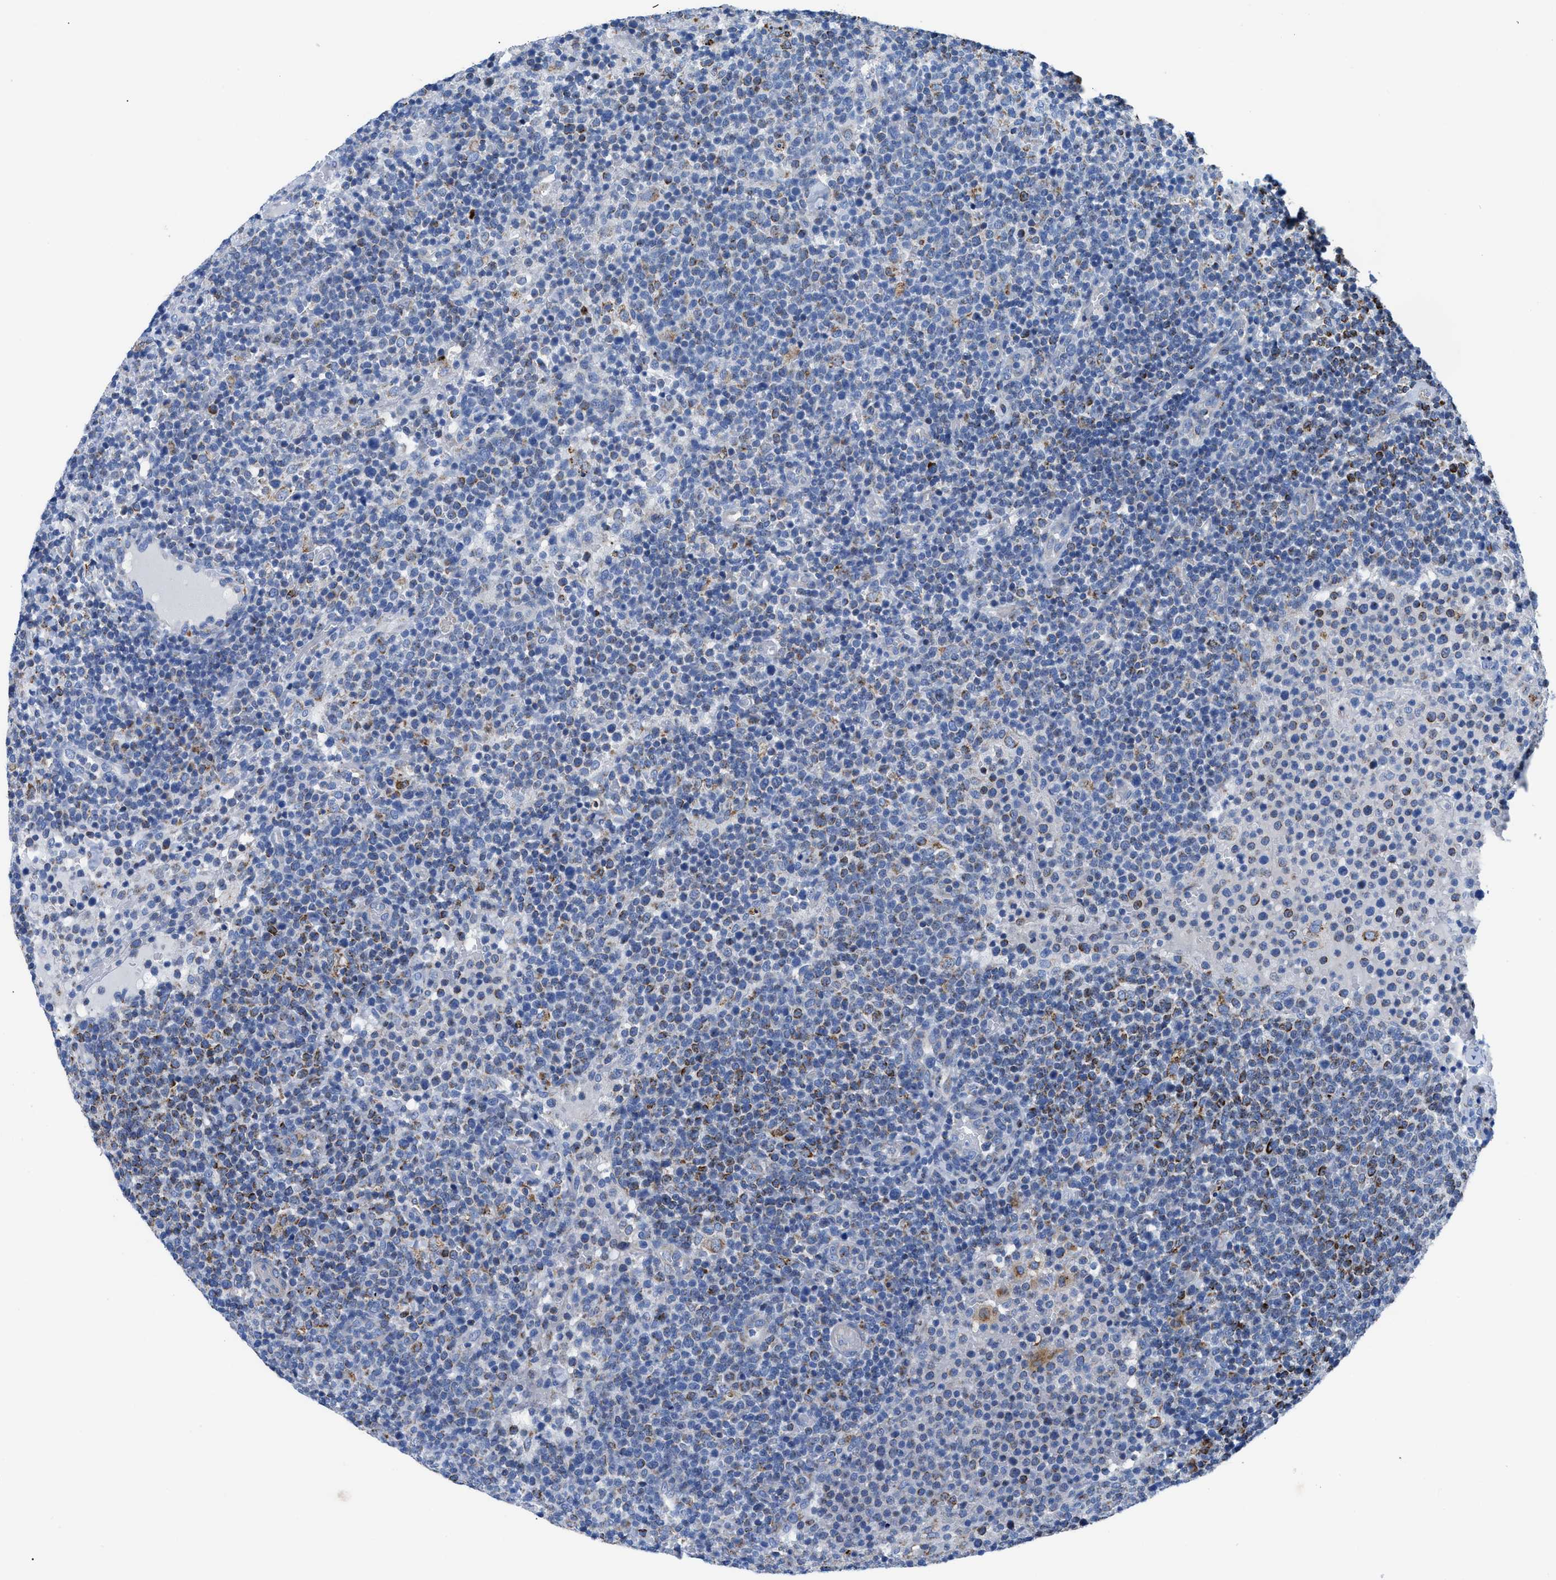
{"staining": {"intensity": "moderate", "quantity": "<25%", "location": "cytoplasmic/membranous"}, "tissue": "lymphoma", "cell_type": "Tumor cells", "image_type": "cancer", "snomed": [{"axis": "morphology", "description": "Malignant lymphoma, non-Hodgkin's type, High grade"}, {"axis": "topography", "description": "Lymph node"}], "caption": "IHC (DAB) staining of human high-grade malignant lymphoma, non-Hodgkin's type exhibits moderate cytoplasmic/membranous protein positivity in approximately <25% of tumor cells.", "gene": "ZDHHC3", "patient": {"sex": "male", "age": 61}}